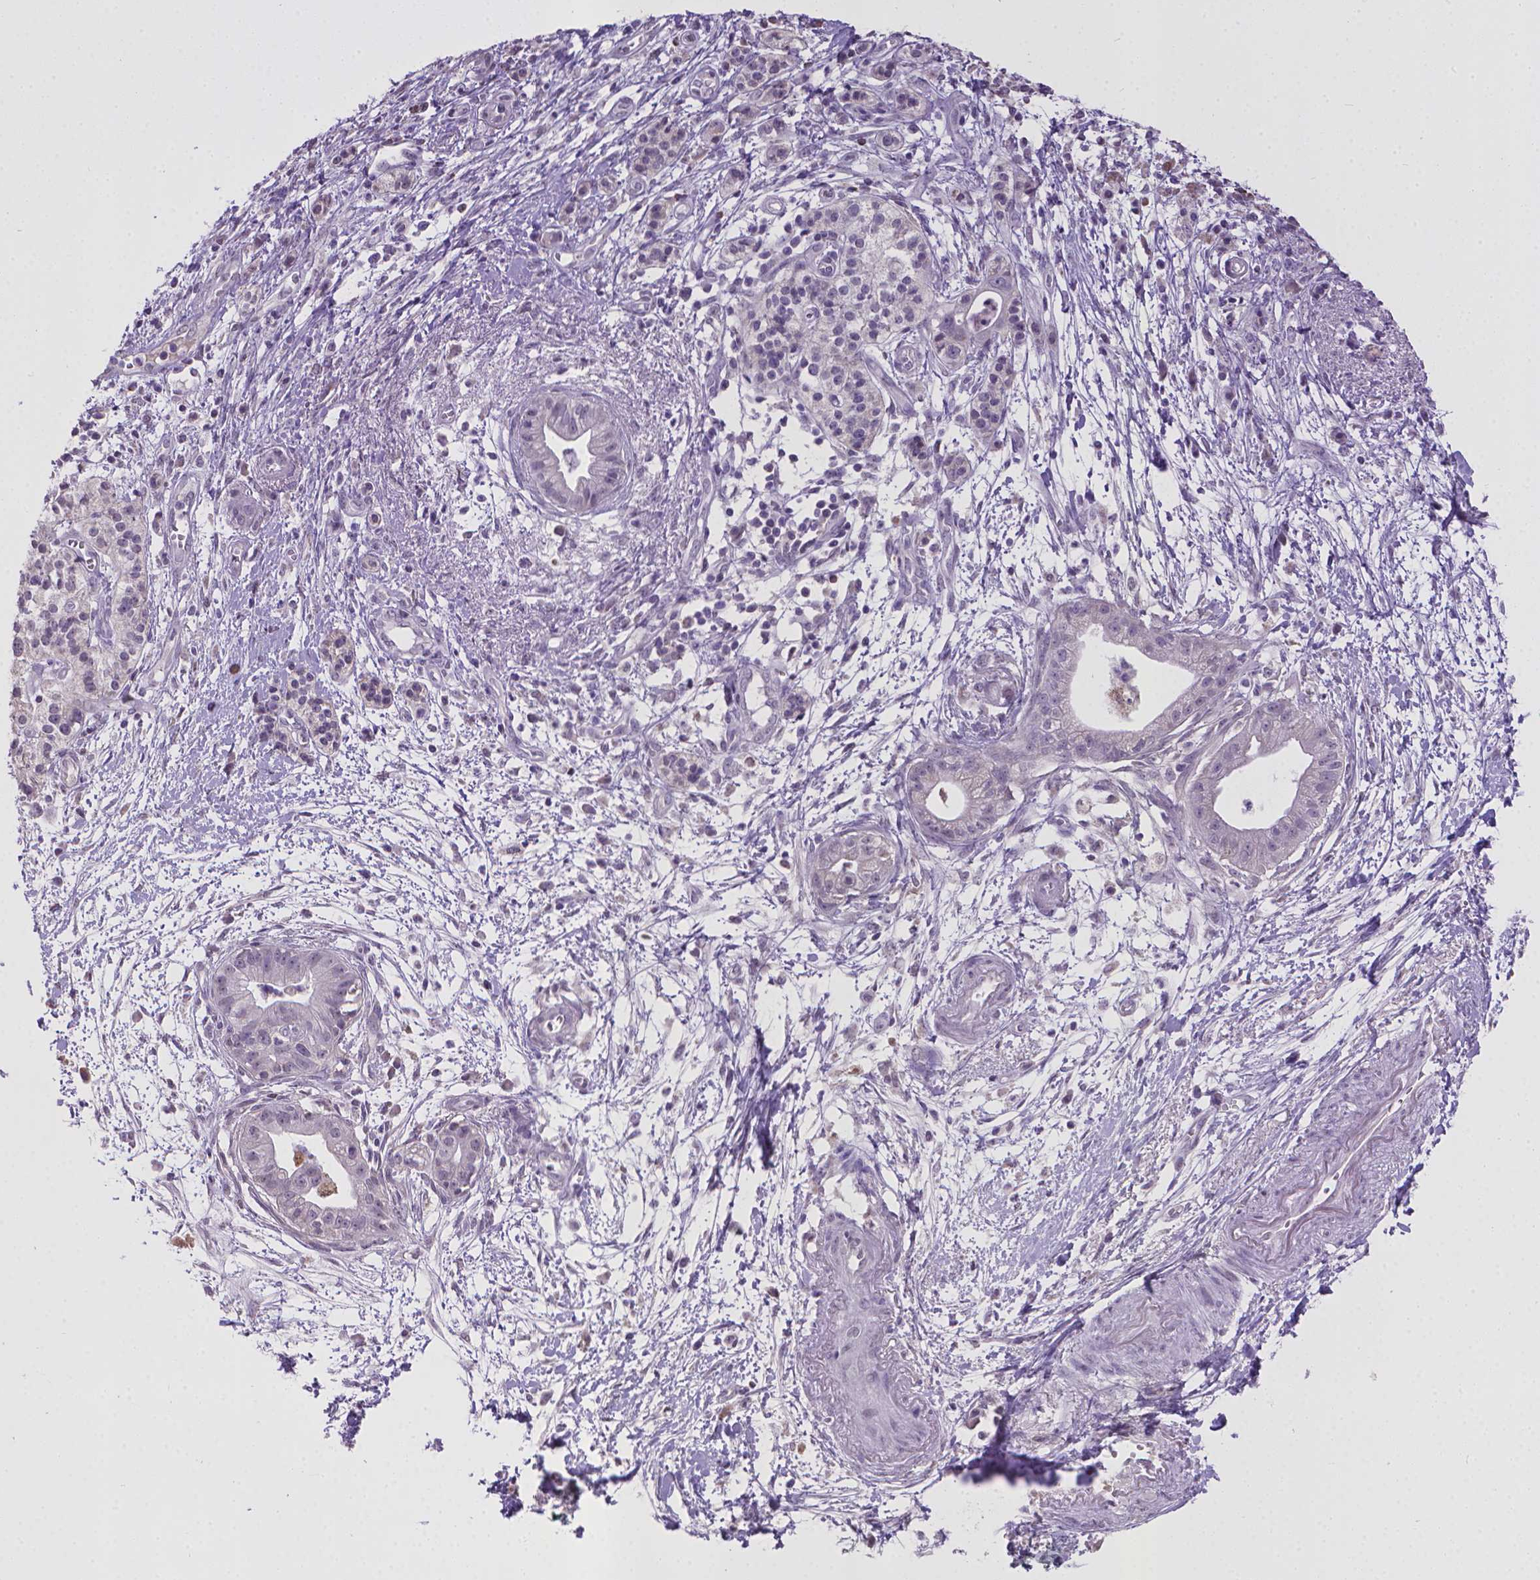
{"staining": {"intensity": "negative", "quantity": "none", "location": "none"}, "tissue": "pancreatic cancer", "cell_type": "Tumor cells", "image_type": "cancer", "snomed": [{"axis": "morphology", "description": "Normal tissue, NOS"}, {"axis": "morphology", "description": "Adenocarcinoma, NOS"}, {"axis": "topography", "description": "Lymph node"}, {"axis": "topography", "description": "Pancreas"}], "caption": "Immunohistochemistry of pancreatic adenocarcinoma demonstrates no staining in tumor cells. (Stains: DAB IHC with hematoxylin counter stain, Microscopy: brightfield microscopy at high magnification).", "gene": "KMO", "patient": {"sex": "female", "age": 58}}